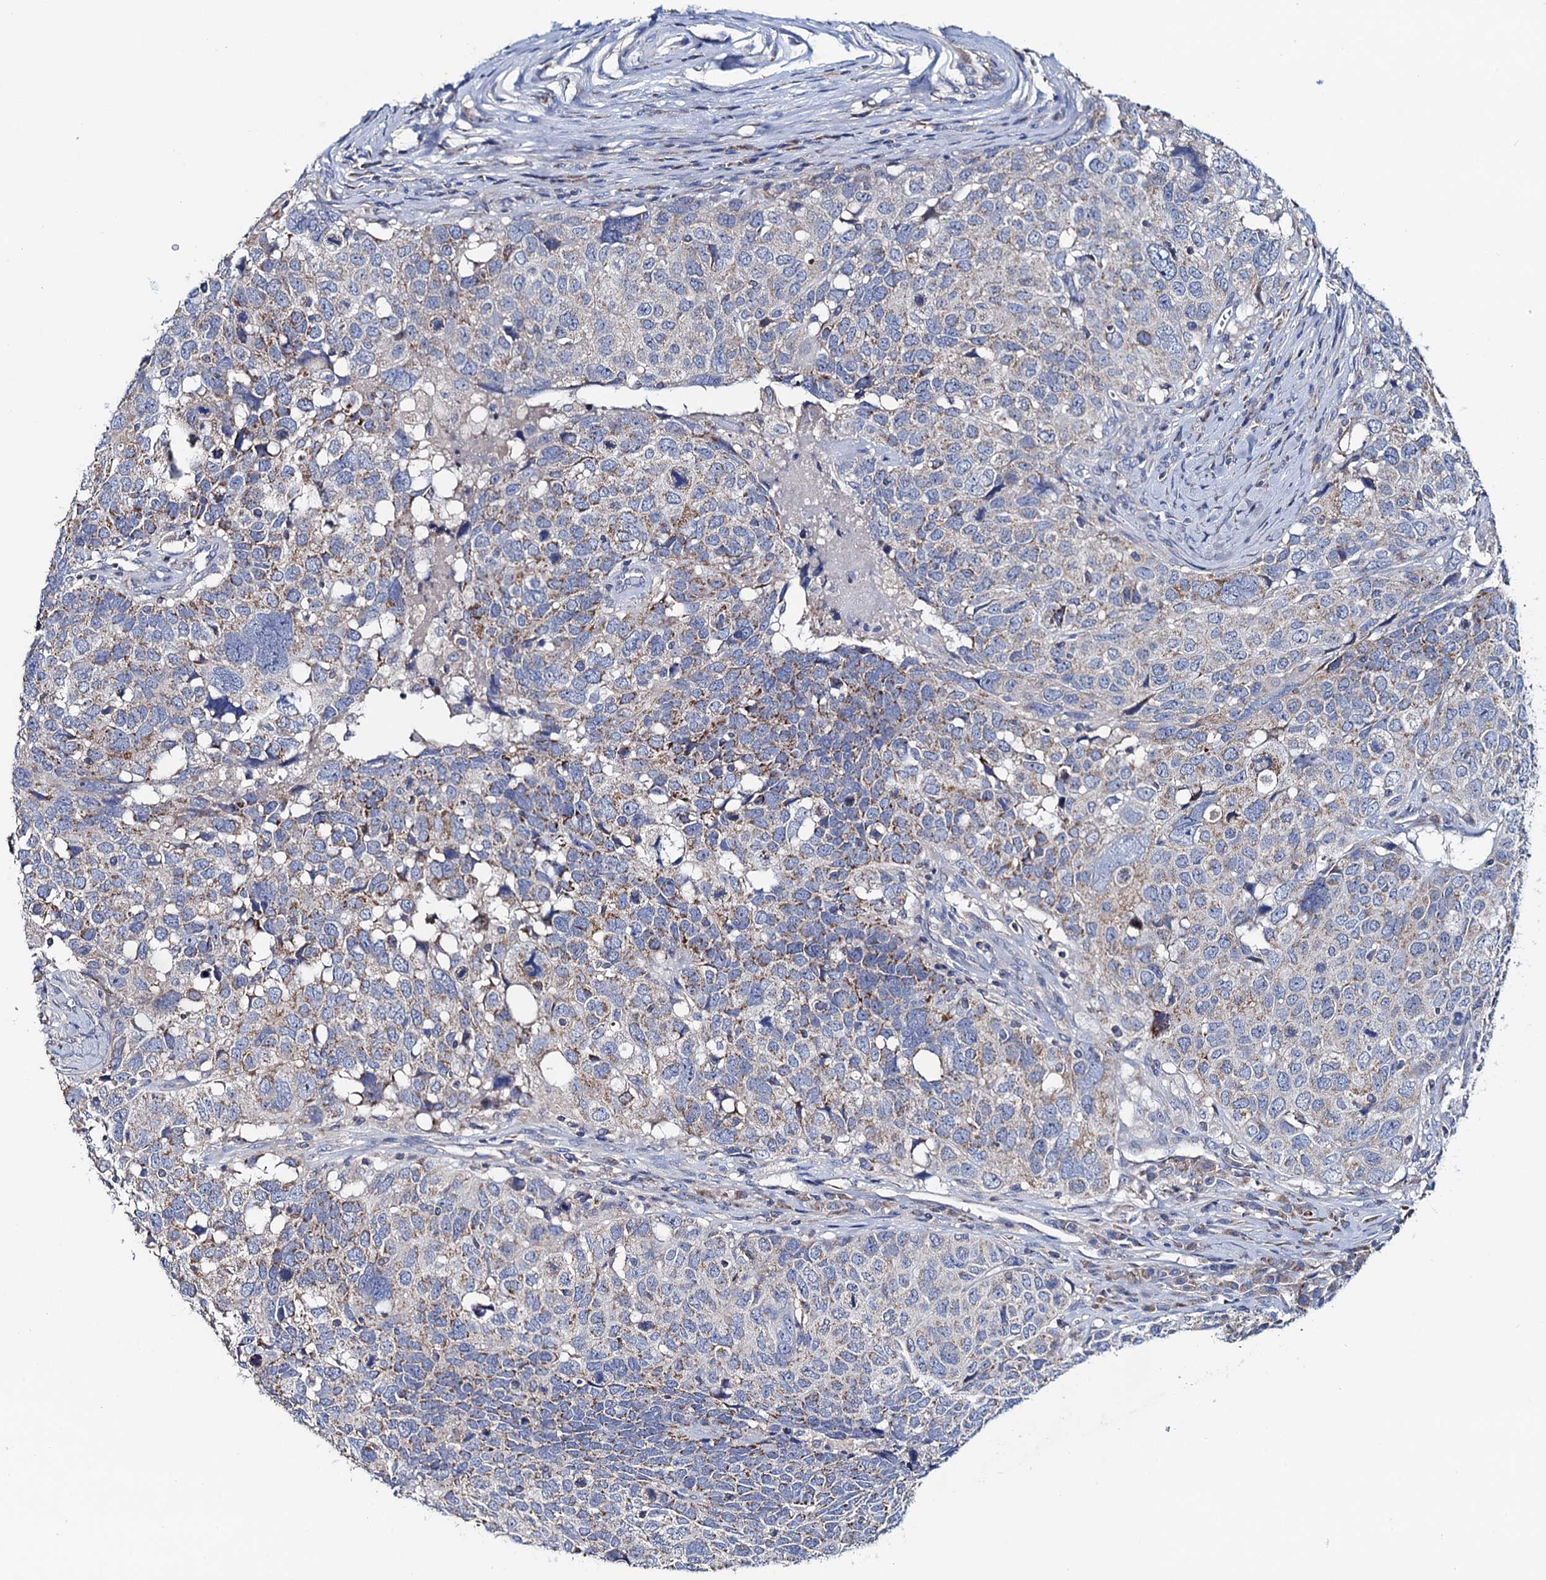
{"staining": {"intensity": "weak", "quantity": "25%-75%", "location": "cytoplasmic/membranous"}, "tissue": "head and neck cancer", "cell_type": "Tumor cells", "image_type": "cancer", "snomed": [{"axis": "morphology", "description": "Squamous cell carcinoma, NOS"}, {"axis": "topography", "description": "Head-Neck"}], "caption": "Brown immunohistochemical staining in head and neck cancer exhibits weak cytoplasmic/membranous positivity in about 25%-75% of tumor cells. (brown staining indicates protein expression, while blue staining denotes nuclei).", "gene": "MRPL48", "patient": {"sex": "male", "age": 66}}